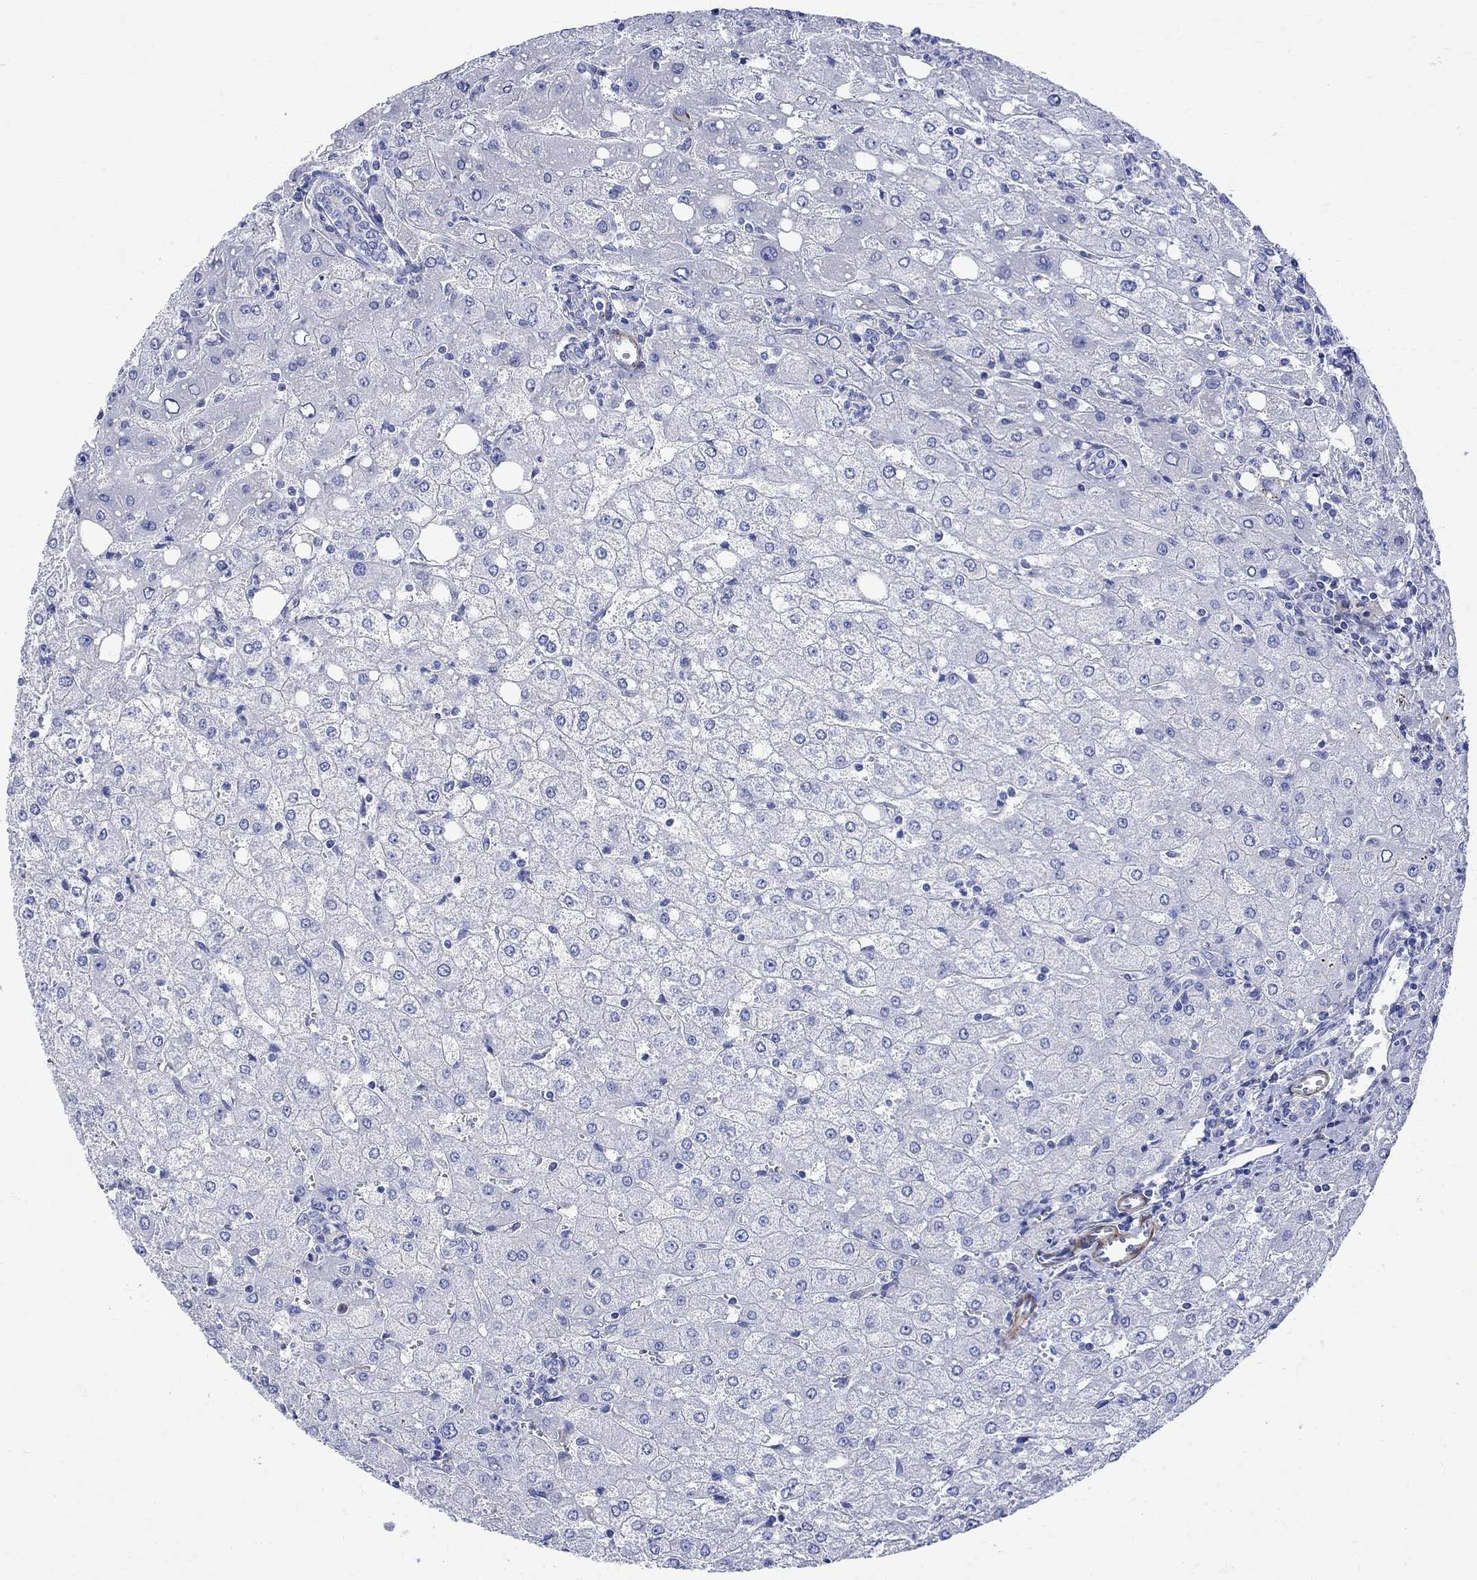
{"staining": {"intensity": "negative", "quantity": "none", "location": "none"}, "tissue": "liver", "cell_type": "Cholangiocytes", "image_type": "normal", "snomed": [{"axis": "morphology", "description": "Normal tissue, NOS"}, {"axis": "topography", "description": "Liver"}], "caption": "The histopathology image displays no significant positivity in cholangiocytes of liver. (DAB IHC, high magnification).", "gene": "PARVB", "patient": {"sex": "female", "age": 53}}